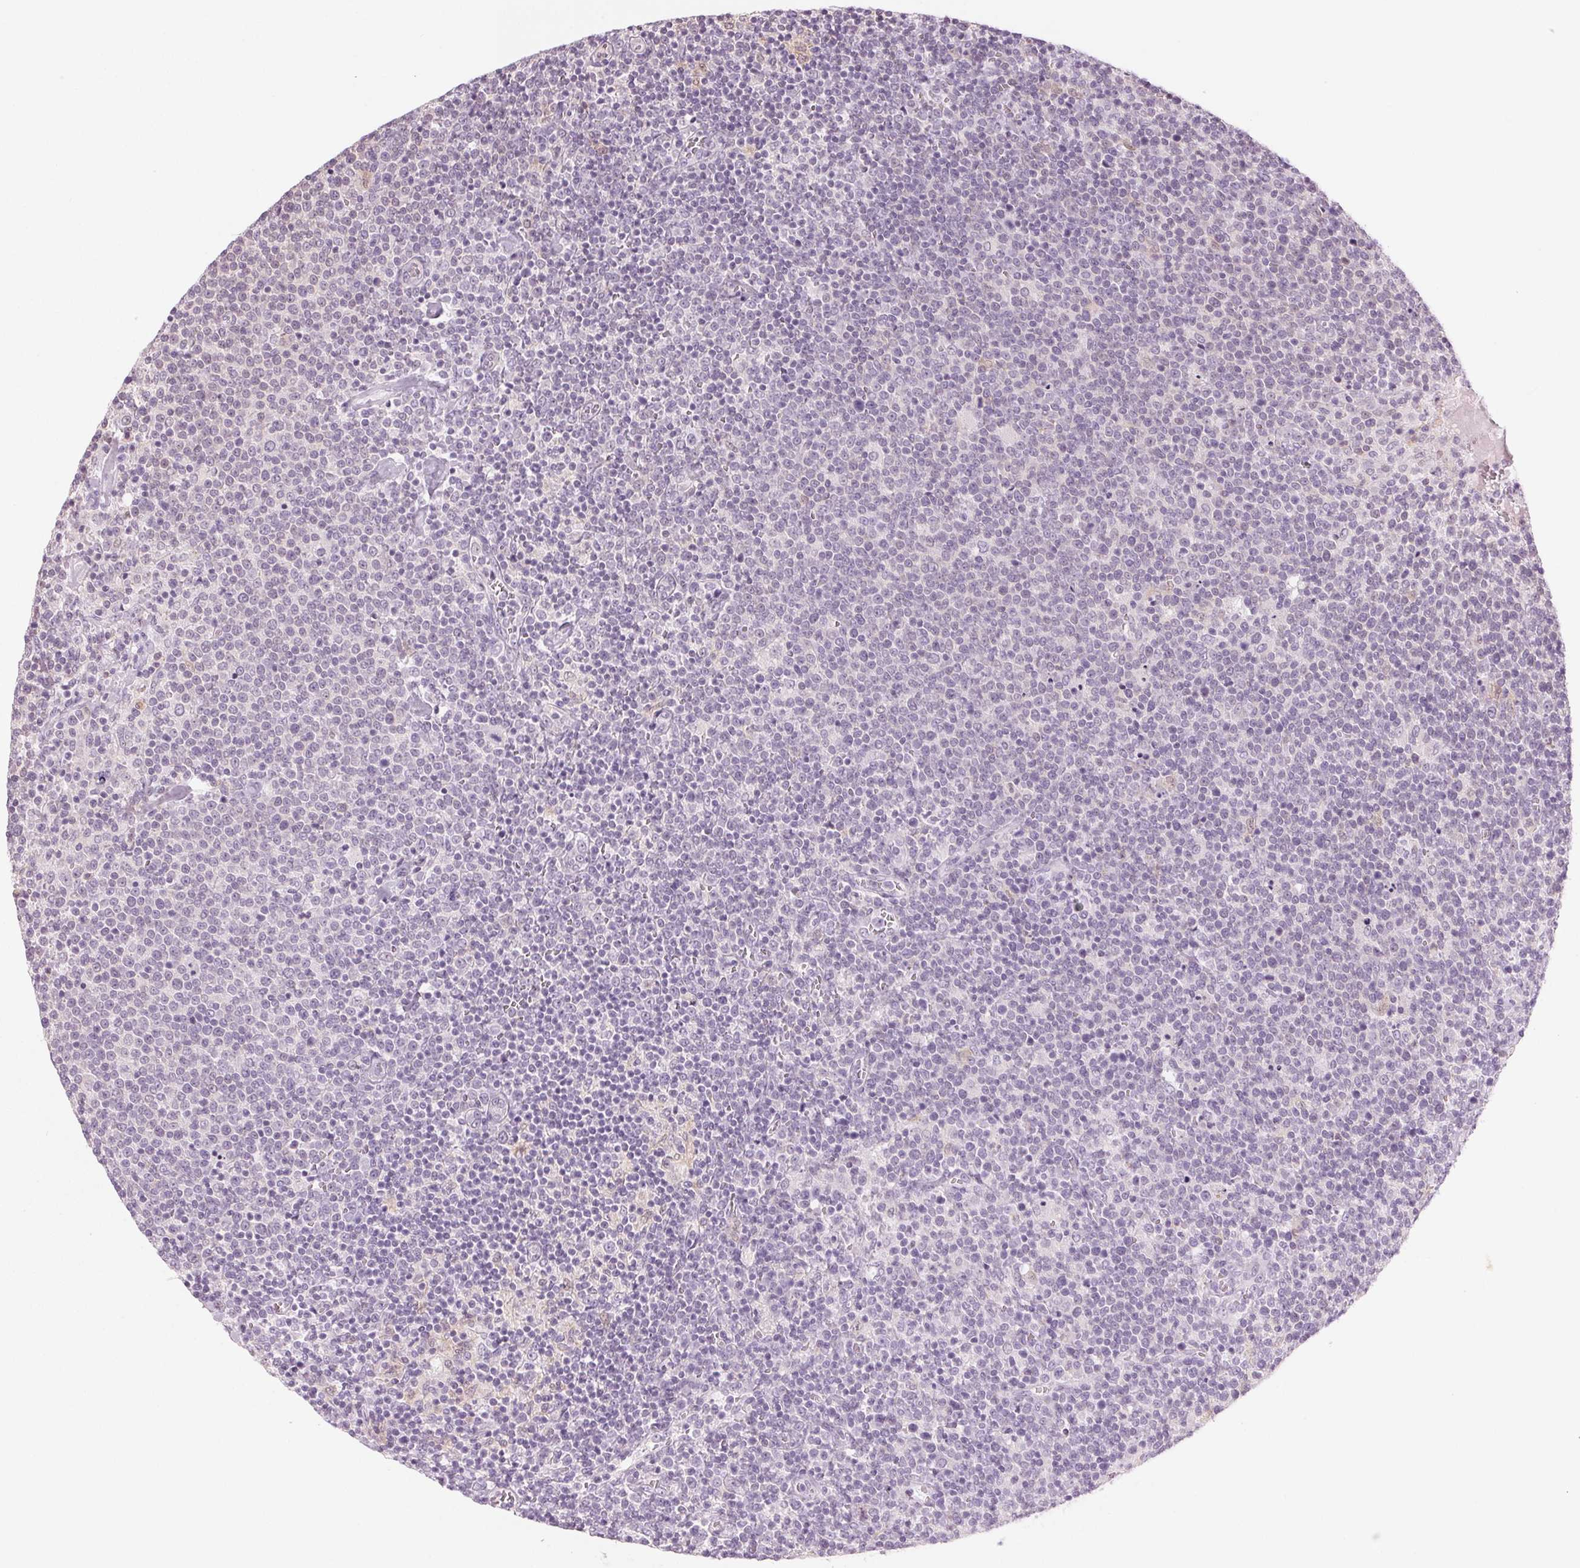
{"staining": {"intensity": "negative", "quantity": "none", "location": "none"}, "tissue": "lymphoma", "cell_type": "Tumor cells", "image_type": "cancer", "snomed": [{"axis": "morphology", "description": "Malignant lymphoma, non-Hodgkin's type, High grade"}, {"axis": "topography", "description": "Lymph node"}], "caption": "DAB (3,3'-diaminobenzidine) immunohistochemical staining of human high-grade malignant lymphoma, non-Hodgkin's type displays no significant expression in tumor cells.", "gene": "SLC6A19", "patient": {"sex": "male", "age": 61}}